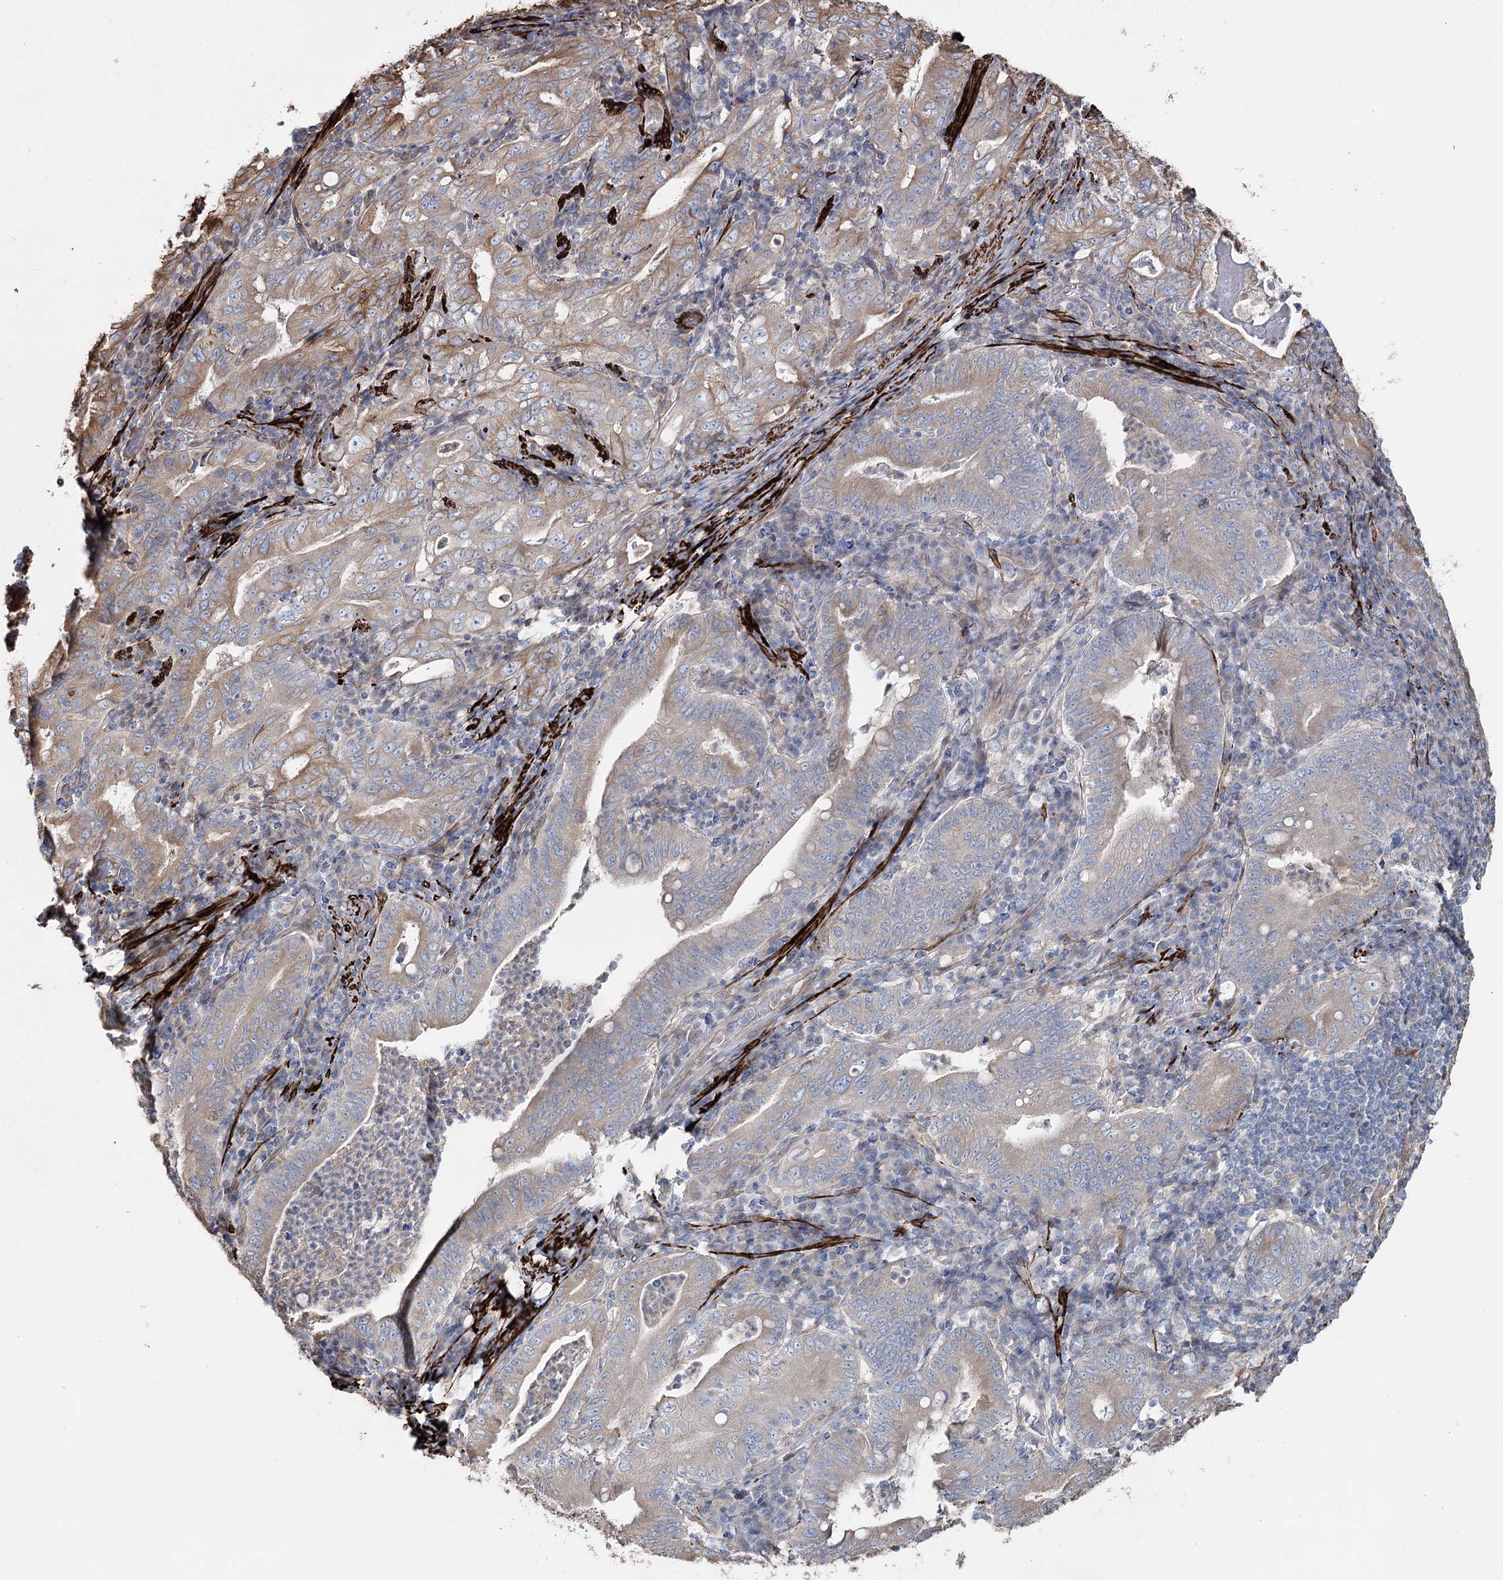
{"staining": {"intensity": "moderate", "quantity": "<25%", "location": "cytoplasmic/membranous"}, "tissue": "stomach cancer", "cell_type": "Tumor cells", "image_type": "cancer", "snomed": [{"axis": "morphology", "description": "Normal tissue, NOS"}, {"axis": "morphology", "description": "Adenocarcinoma, NOS"}, {"axis": "topography", "description": "Esophagus"}, {"axis": "topography", "description": "Stomach, upper"}, {"axis": "topography", "description": "Peripheral nerve tissue"}], "caption": "Protein expression analysis of human stomach cancer reveals moderate cytoplasmic/membranous staining in about <25% of tumor cells. Immunohistochemistry stains the protein in brown and the nuclei are stained blue.", "gene": "SUMF1", "patient": {"sex": "male", "age": 62}}